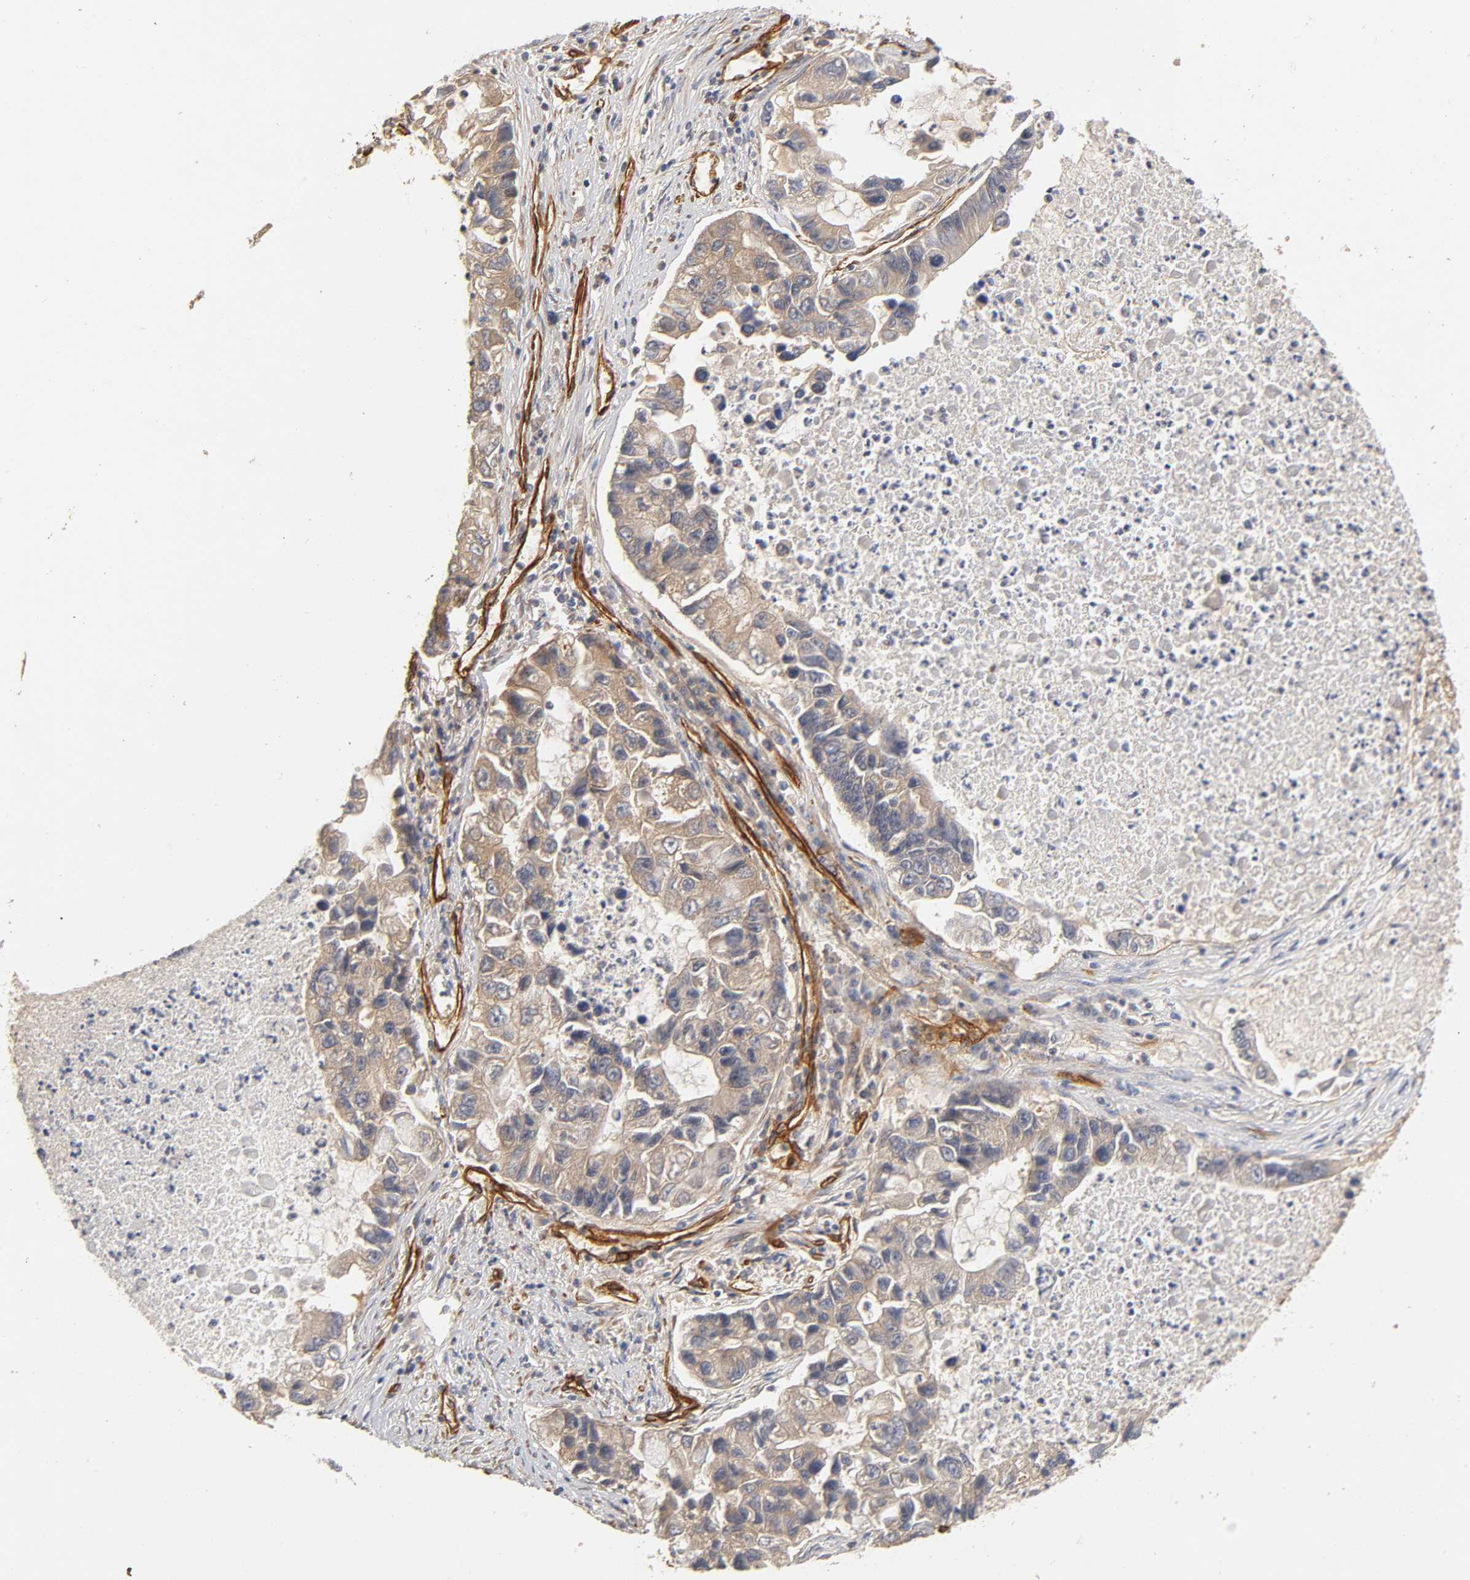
{"staining": {"intensity": "weak", "quantity": "25%-75%", "location": "cytoplasmic/membranous"}, "tissue": "lung cancer", "cell_type": "Tumor cells", "image_type": "cancer", "snomed": [{"axis": "morphology", "description": "Adenocarcinoma, NOS"}, {"axis": "topography", "description": "Lung"}], "caption": "This micrograph demonstrates immunohistochemistry staining of adenocarcinoma (lung), with low weak cytoplasmic/membranous positivity in approximately 25%-75% of tumor cells.", "gene": "LAMB1", "patient": {"sex": "female", "age": 51}}